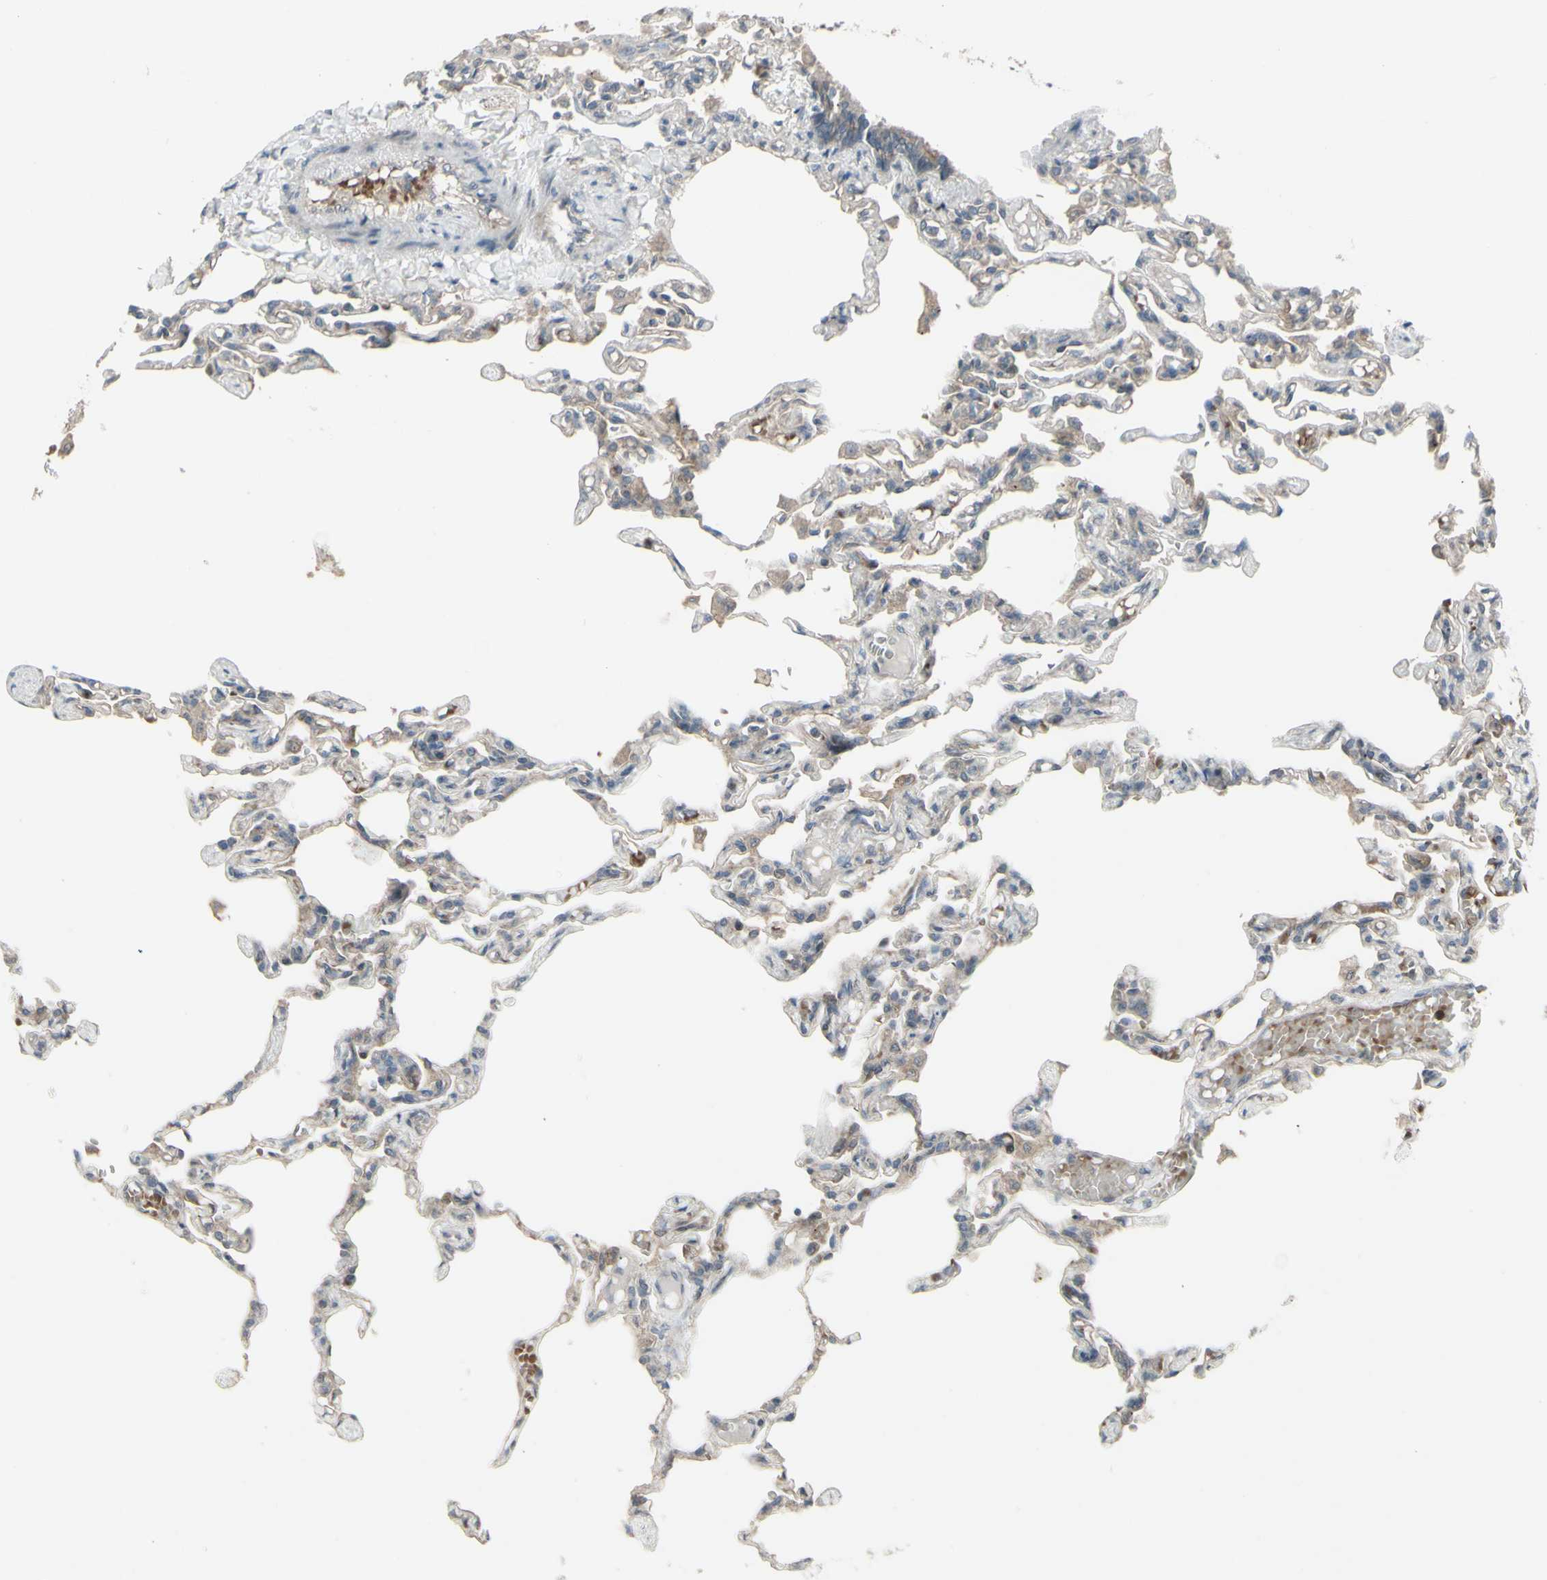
{"staining": {"intensity": "weak", "quantity": ">75%", "location": "cytoplasmic/membranous"}, "tissue": "lung", "cell_type": "Alveolar cells", "image_type": "normal", "snomed": [{"axis": "morphology", "description": "Normal tissue, NOS"}, {"axis": "topography", "description": "Lung"}], "caption": "A low amount of weak cytoplasmic/membranous positivity is present in about >75% of alveolar cells in benign lung. The staining was performed using DAB, with brown indicating positive protein expression. Nuclei are stained blue with hematoxylin.", "gene": "GRAMD1B", "patient": {"sex": "male", "age": 21}}